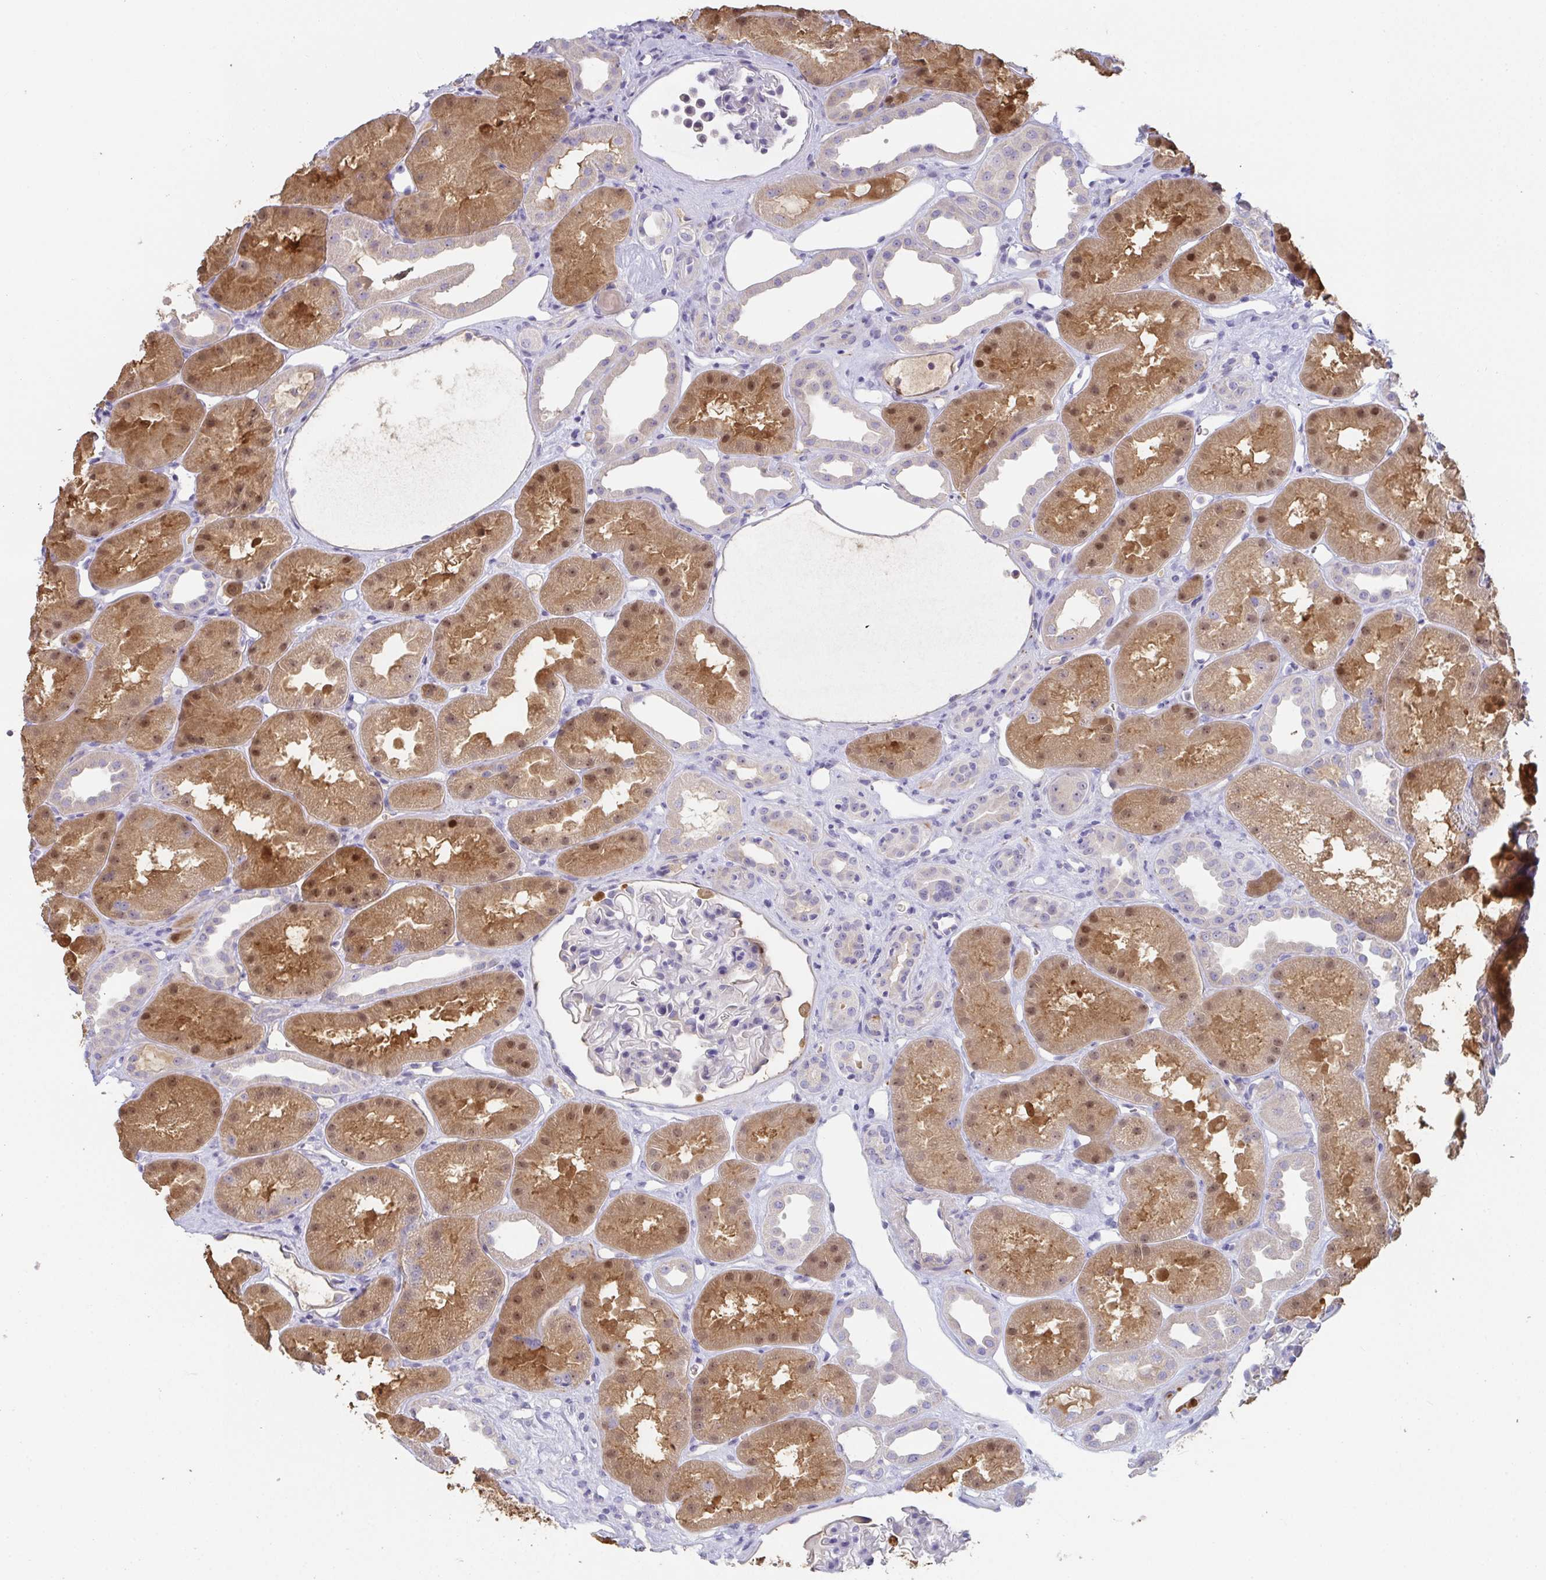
{"staining": {"intensity": "negative", "quantity": "none", "location": "none"}, "tissue": "kidney", "cell_type": "Cells in glomeruli", "image_type": "normal", "snomed": [{"axis": "morphology", "description": "Normal tissue, NOS"}, {"axis": "topography", "description": "Kidney"}], "caption": "This is a image of immunohistochemistry staining of normal kidney, which shows no positivity in cells in glomeruli. (DAB immunohistochemistry visualized using brightfield microscopy, high magnification).", "gene": "ANO5", "patient": {"sex": "male", "age": 61}}